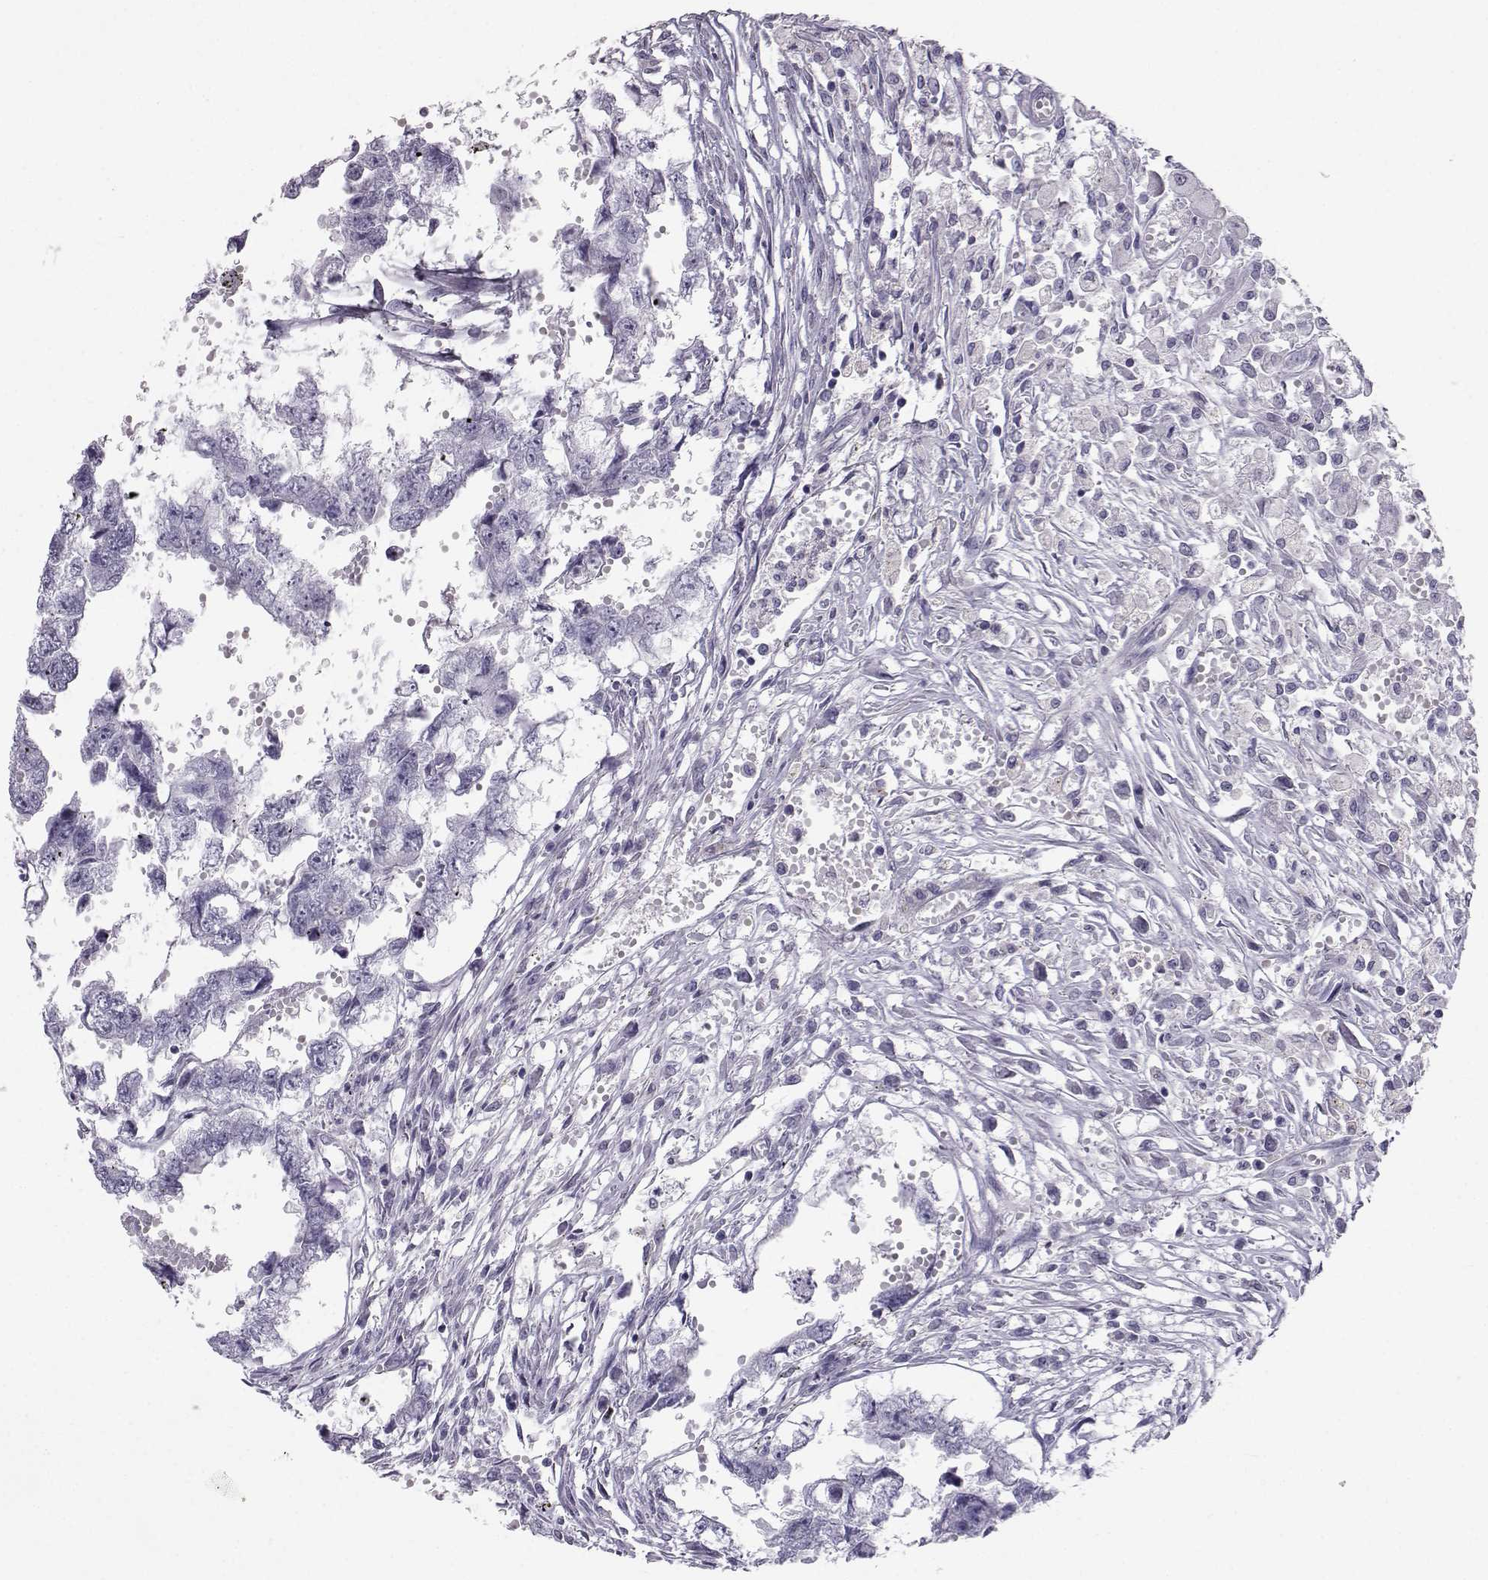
{"staining": {"intensity": "negative", "quantity": "none", "location": "none"}, "tissue": "testis cancer", "cell_type": "Tumor cells", "image_type": "cancer", "snomed": [{"axis": "morphology", "description": "Carcinoma, Embryonal, NOS"}, {"axis": "morphology", "description": "Teratoma, malignant, NOS"}, {"axis": "topography", "description": "Testis"}], "caption": "The photomicrograph shows no significant expression in tumor cells of embryonal carcinoma (testis).", "gene": "PCSK1N", "patient": {"sex": "male", "age": 44}}